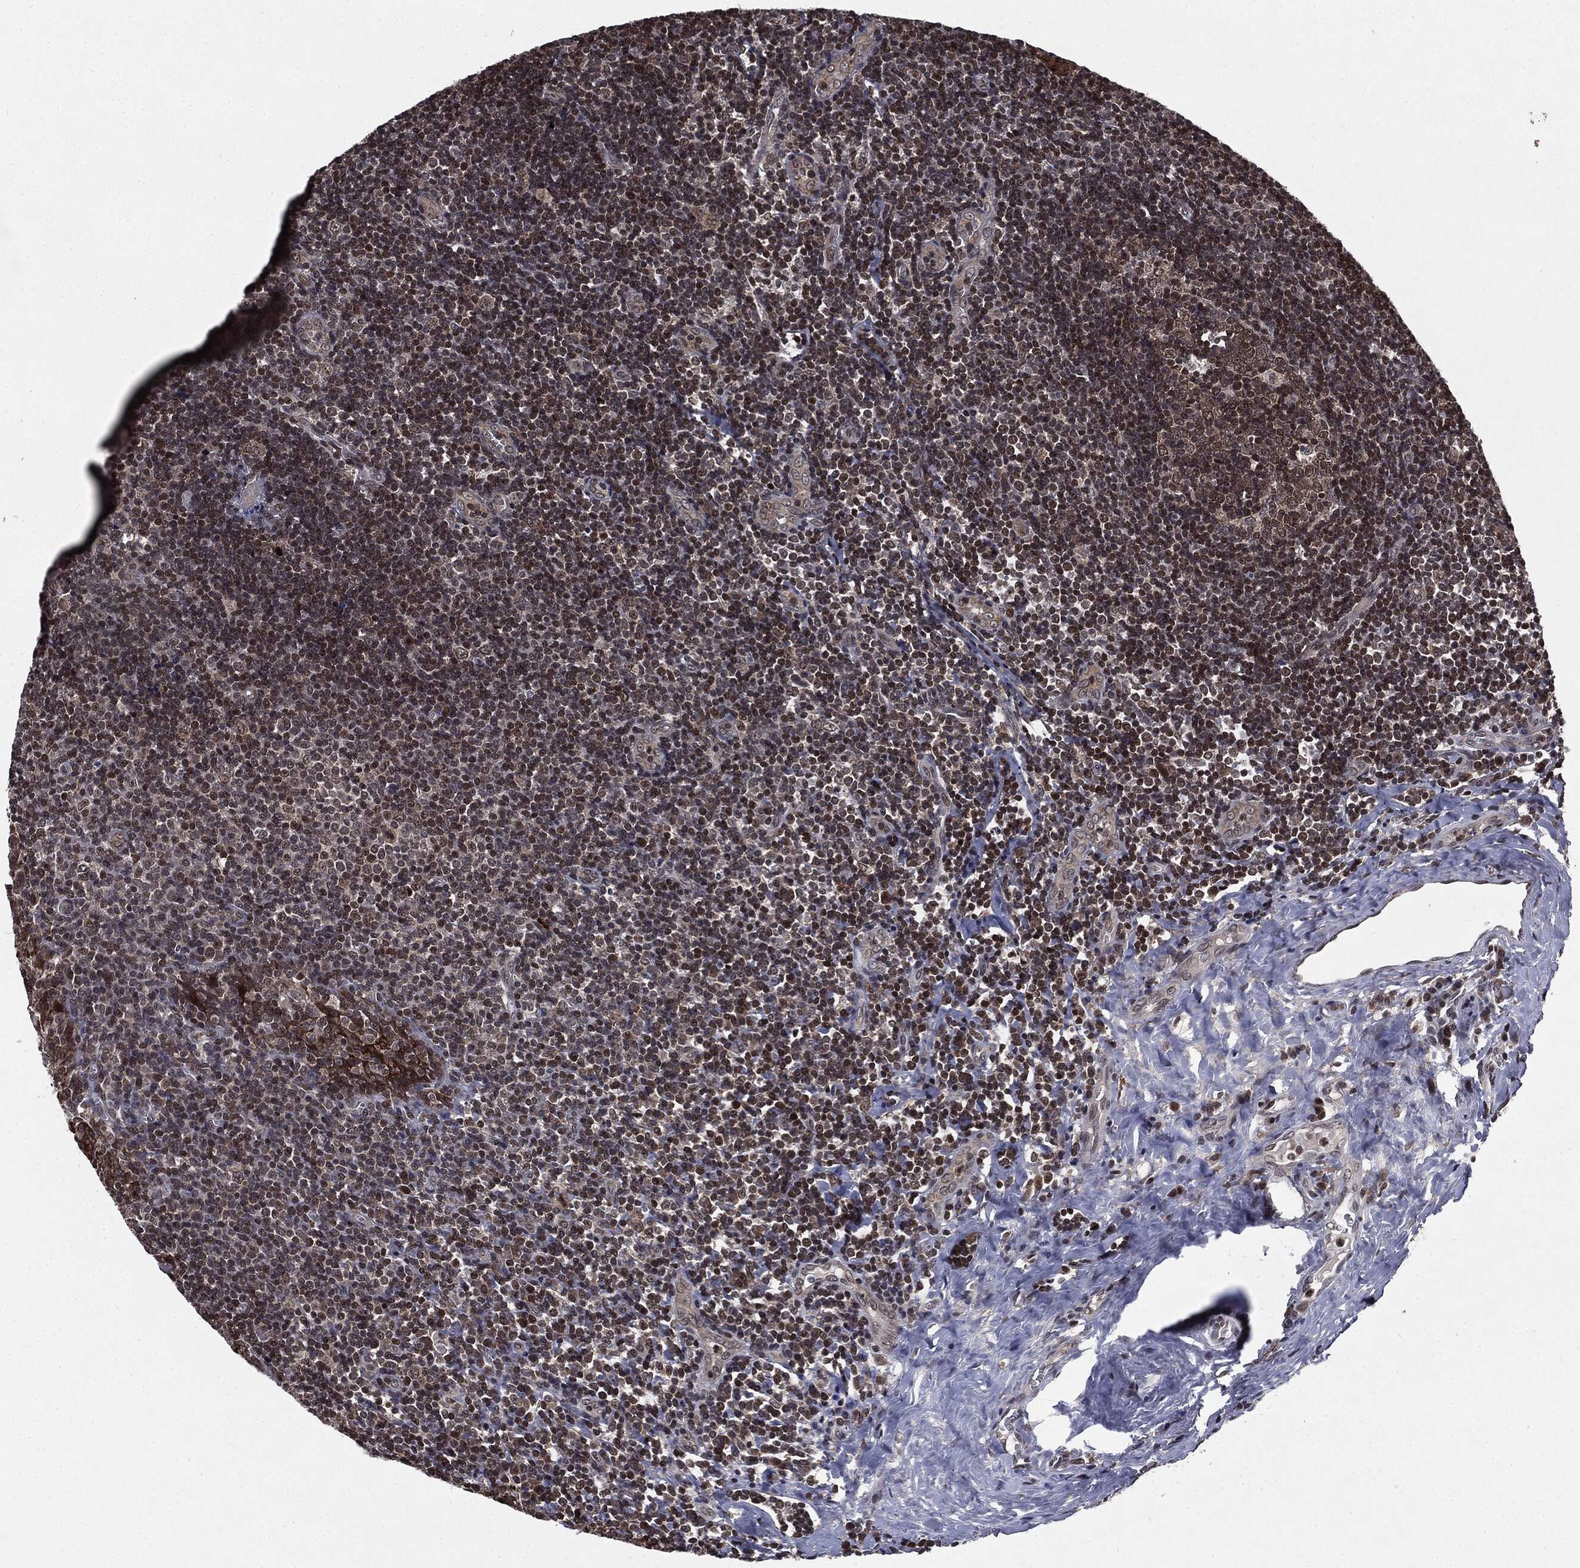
{"staining": {"intensity": "strong", "quantity": "25%-75%", "location": "cytoplasmic/membranous,nuclear"}, "tissue": "tonsil", "cell_type": "Germinal center cells", "image_type": "normal", "snomed": [{"axis": "morphology", "description": "Normal tissue, NOS"}, {"axis": "morphology", "description": "Inflammation, NOS"}, {"axis": "topography", "description": "Tonsil"}], "caption": "IHC staining of unremarkable tonsil, which shows high levels of strong cytoplasmic/membranous,nuclear expression in approximately 25%-75% of germinal center cells indicating strong cytoplasmic/membranous,nuclear protein staining. The staining was performed using DAB (brown) for protein detection and nuclei were counterstained in hematoxylin (blue).", "gene": "STAU2", "patient": {"sex": "female", "age": 31}}